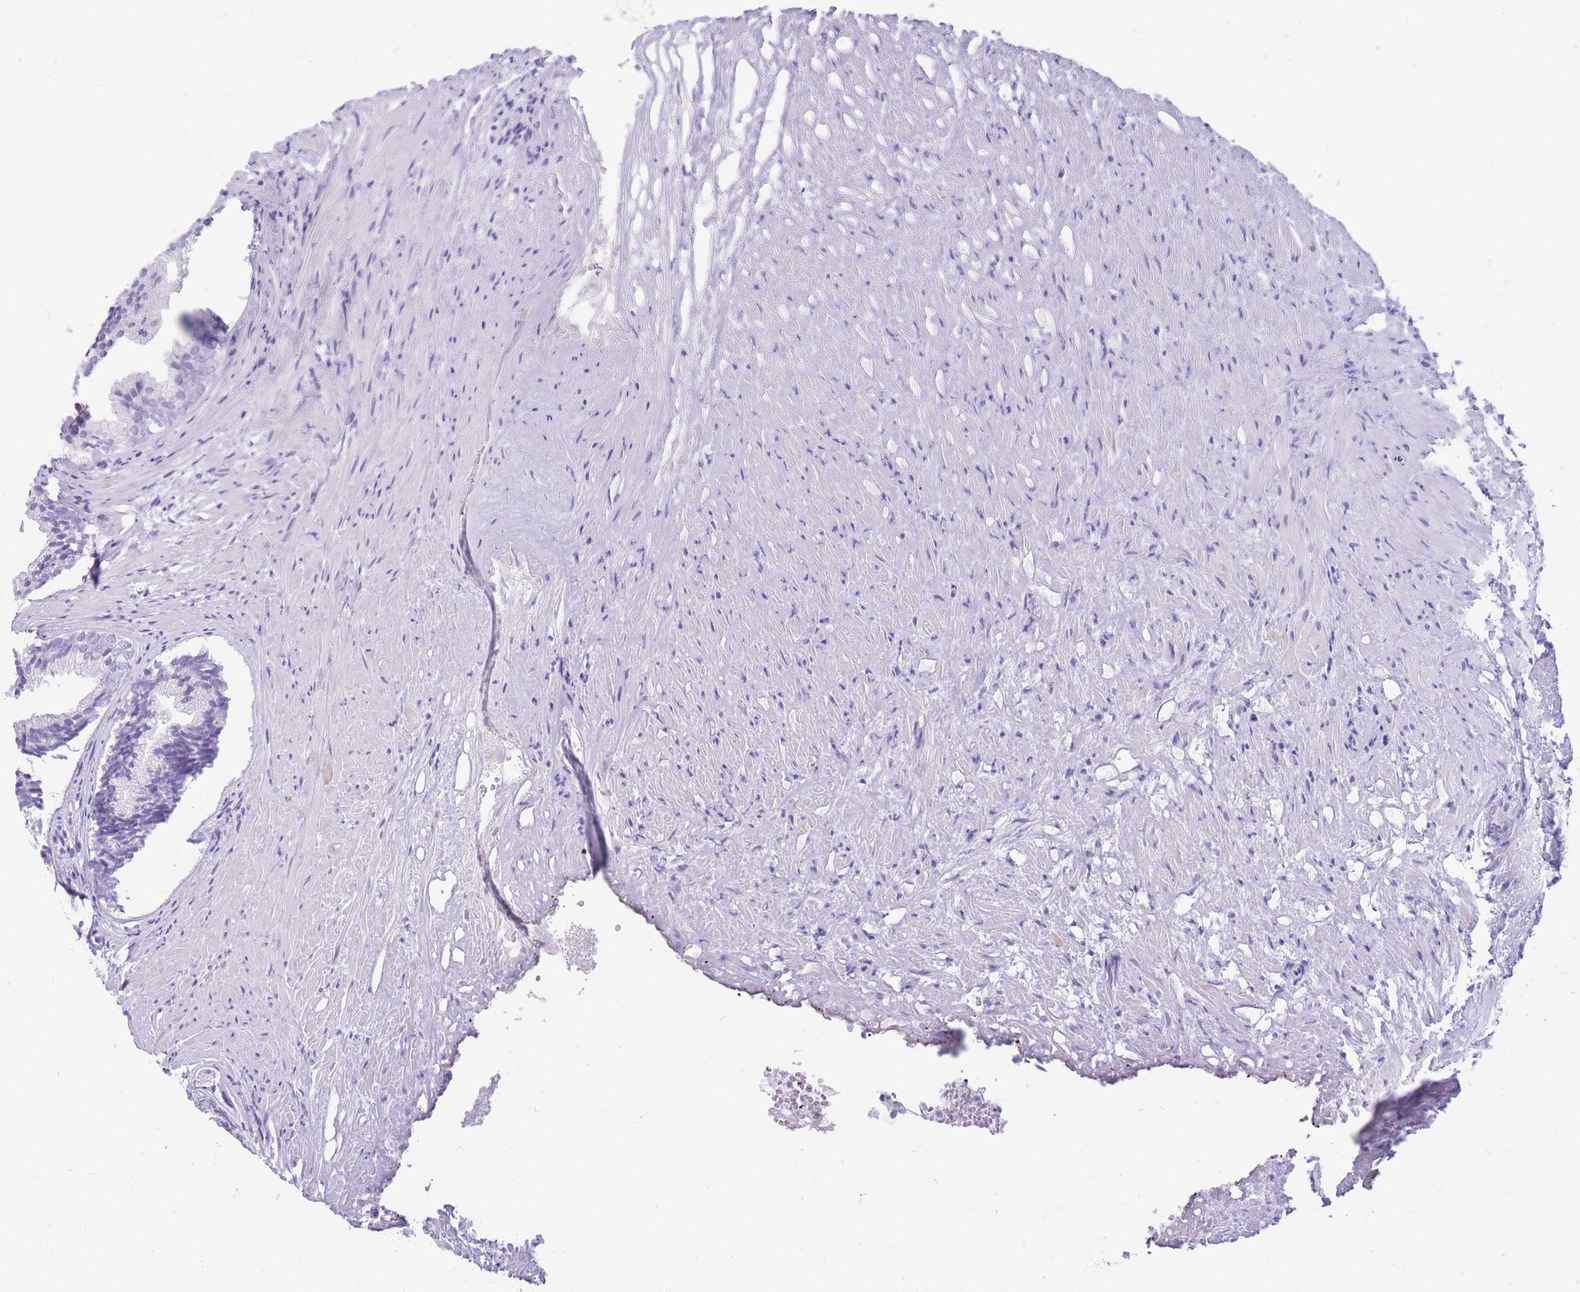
{"staining": {"intensity": "negative", "quantity": "none", "location": "none"}, "tissue": "prostate", "cell_type": "Glandular cells", "image_type": "normal", "snomed": [{"axis": "morphology", "description": "Normal tissue, NOS"}, {"axis": "topography", "description": "Prostate"}], "caption": "DAB (3,3'-diaminobenzidine) immunohistochemical staining of normal human prostate reveals no significant expression in glandular cells.", "gene": "ZNF311", "patient": {"sex": "male", "age": 76}}